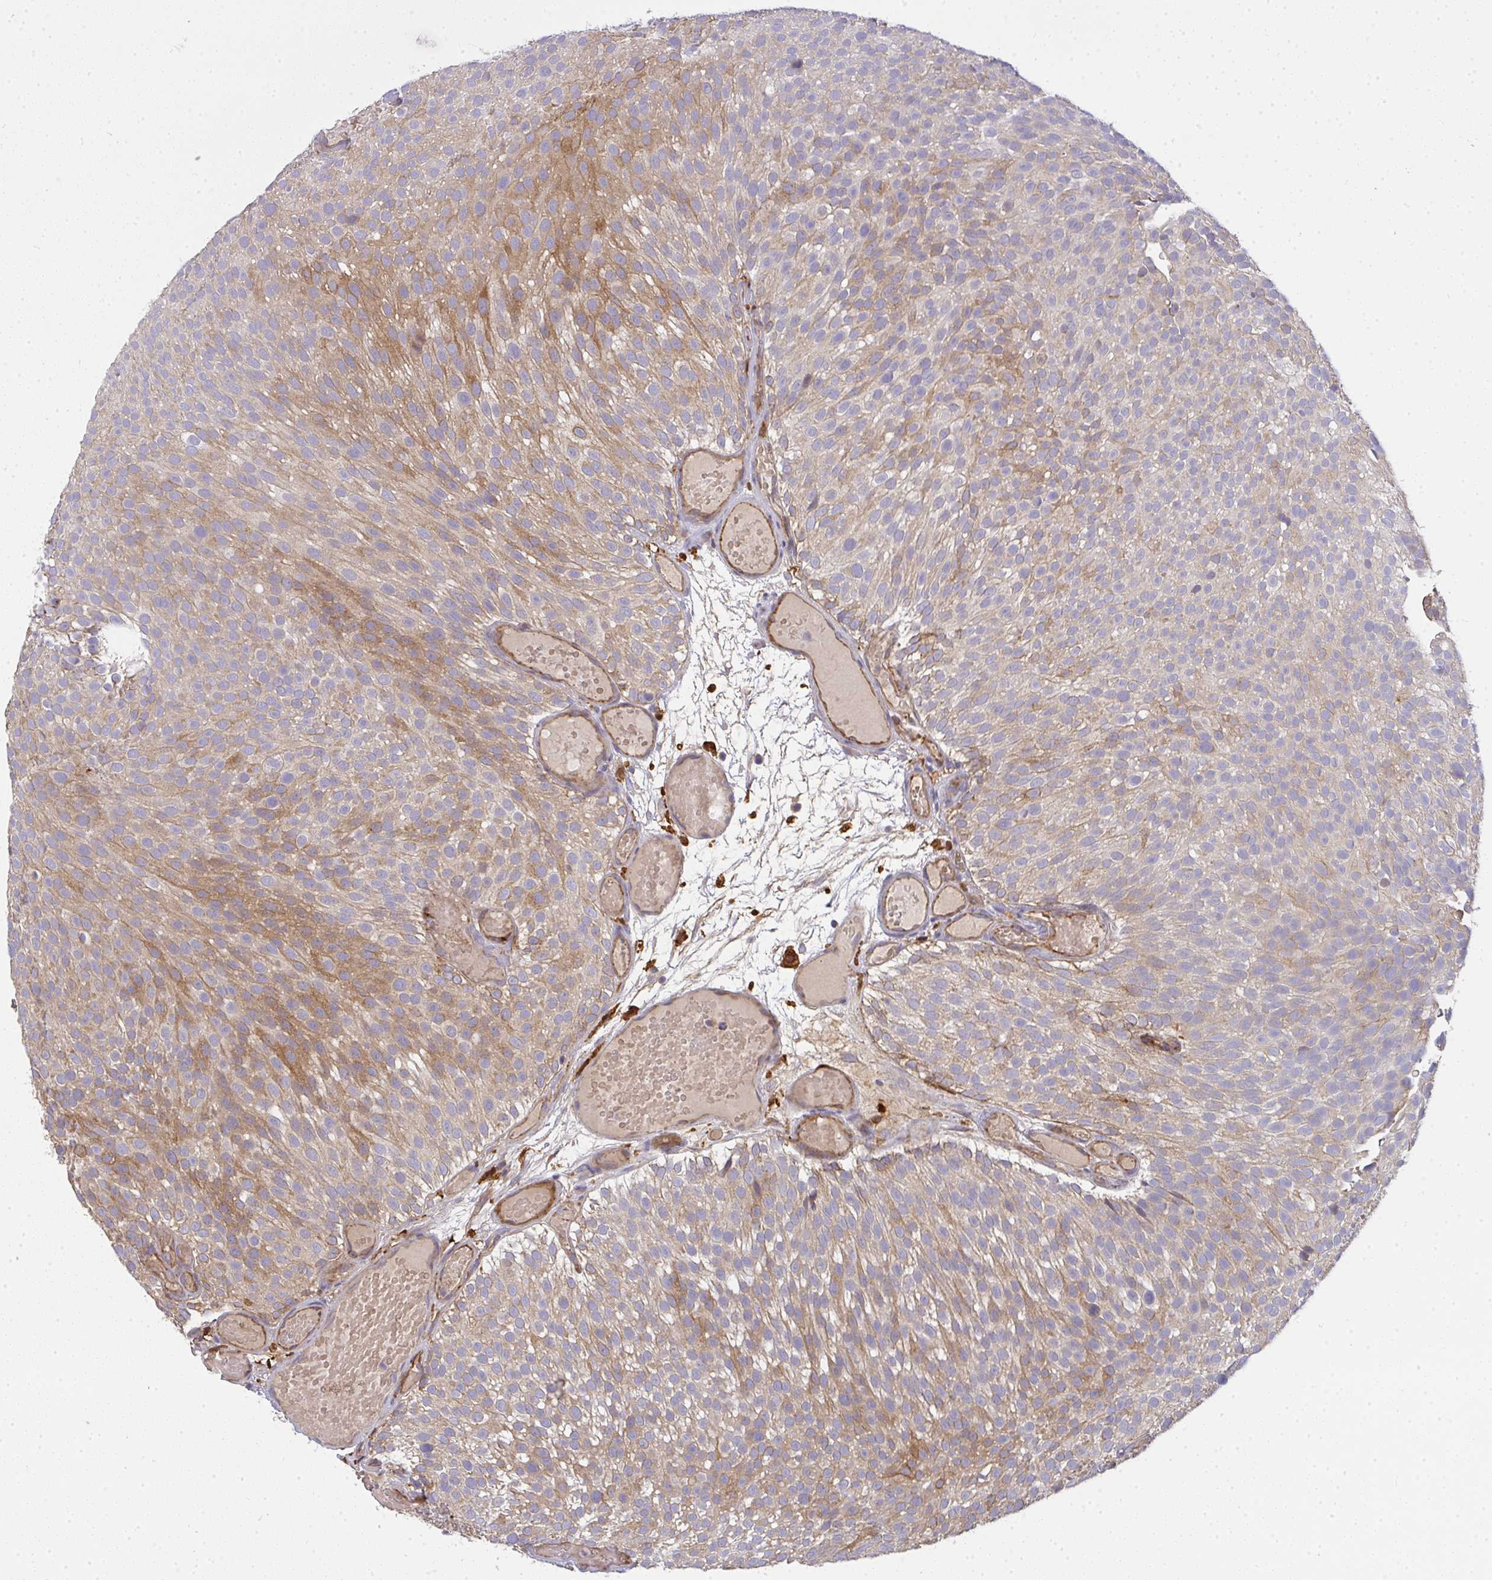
{"staining": {"intensity": "moderate", "quantity": "25%-75%", "location": "cytoplasmic/membranous"}, "tissue": "urothelial cancer", "cell_type": "Tumor cells", "image_type": "cancer", "snomed": [{"axis": "morphology", "description": "Urothelial carcinoma, Low grade"}, {"axis": "topography", "description": "Urinary bladder"}], "caption": "This histopathology image shows immunohistochemistry staining of urothelial carcinoma (low-grade), with medium moderate cytoplasmic/membranous staining in about 25%-75% of tumor cells.", "gene": "B4GALT6", "patient": {"sex": "male", "age": 78}}